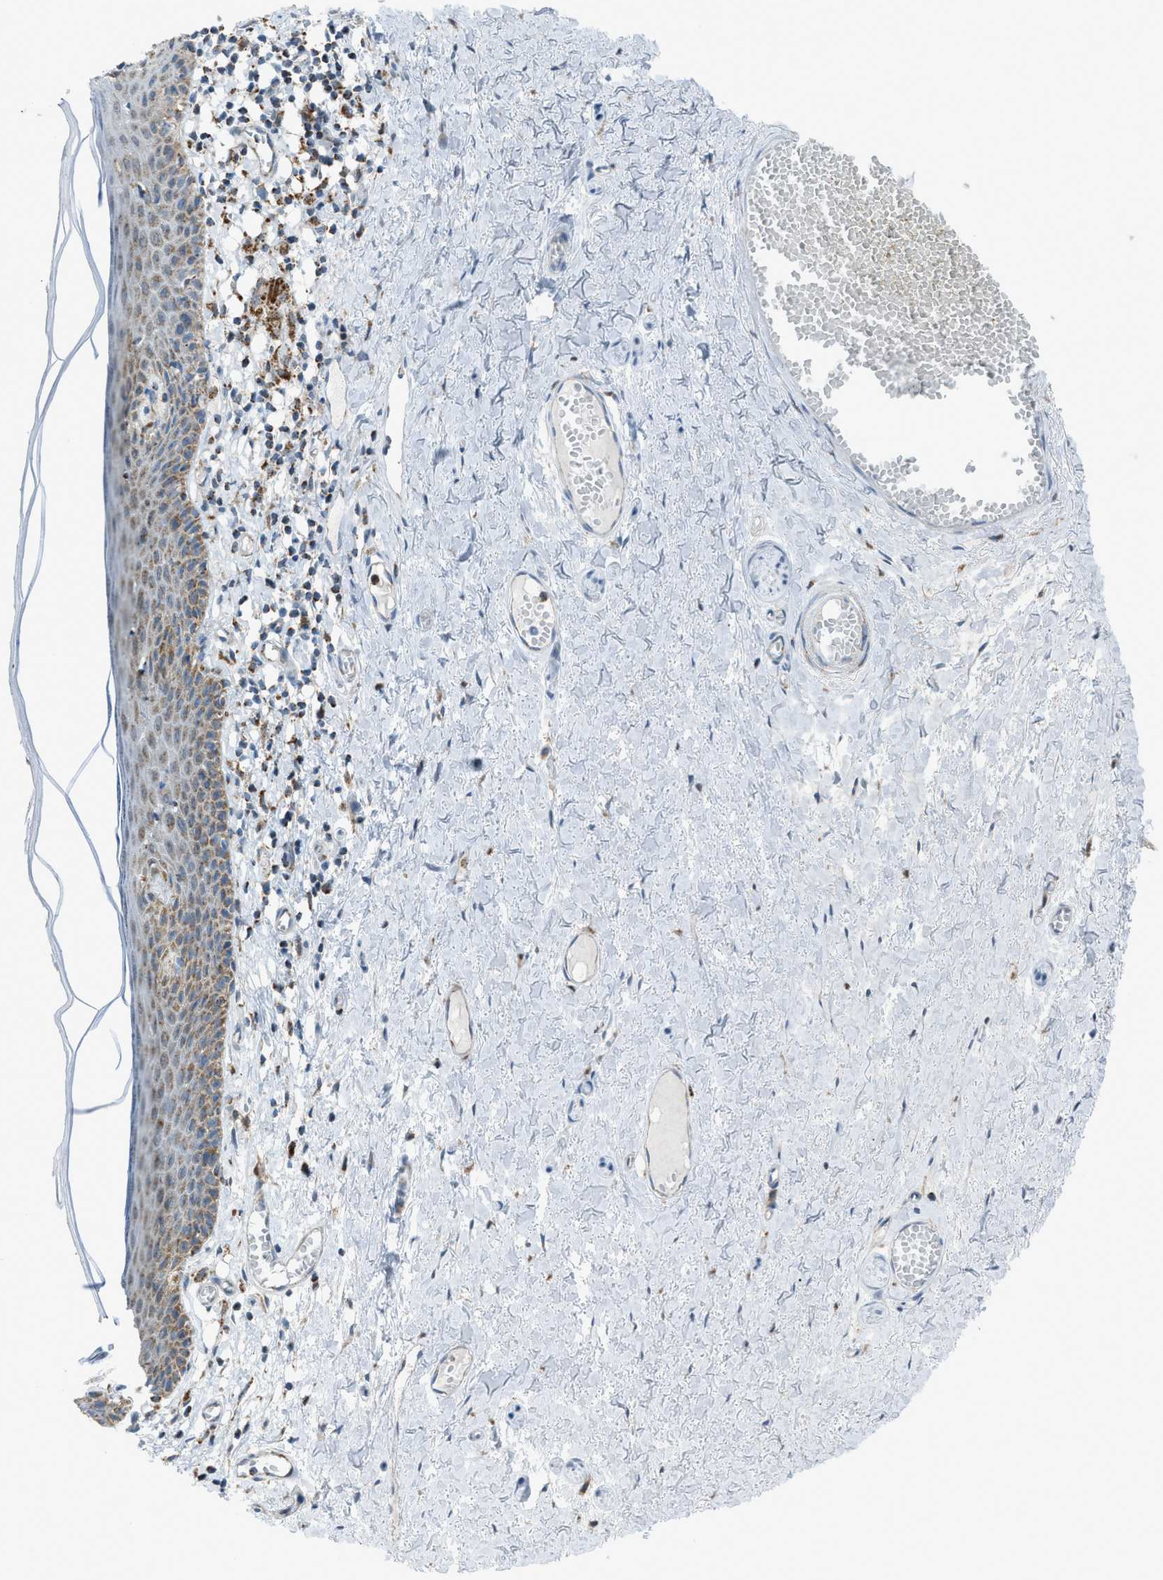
{"staining": {"intensity": "moderate", "quantity": ">75%", "location": "cytoplasmic/membranous"}, "tissue": "skin", "cell_type": "Epidermal cells", "image_type": "normal", "snomed": [{"axis": "morphology", "description": "Normal tissue, NOS"}, {"axis": "topography", "description": "Adipose tissue"}, {"axis": "topography", "description": "Vascular tissue"}, {"axis": "topography", "description": "Anal"}, {"axis": "topography", "description": "Peripheral nerve tissue"}], "caption": "The immunohistochemical stain highlights moderate cytoplasmic/membranous staining in epidermal cells of benign skin. The staining was performed using DAB to visualize the protein expression in brown, while the nuclei were stained in blue with hematoxylin (Magnification: 20x).", "gene": "SRM", "patient": {"sex": "female", "age": 54}}